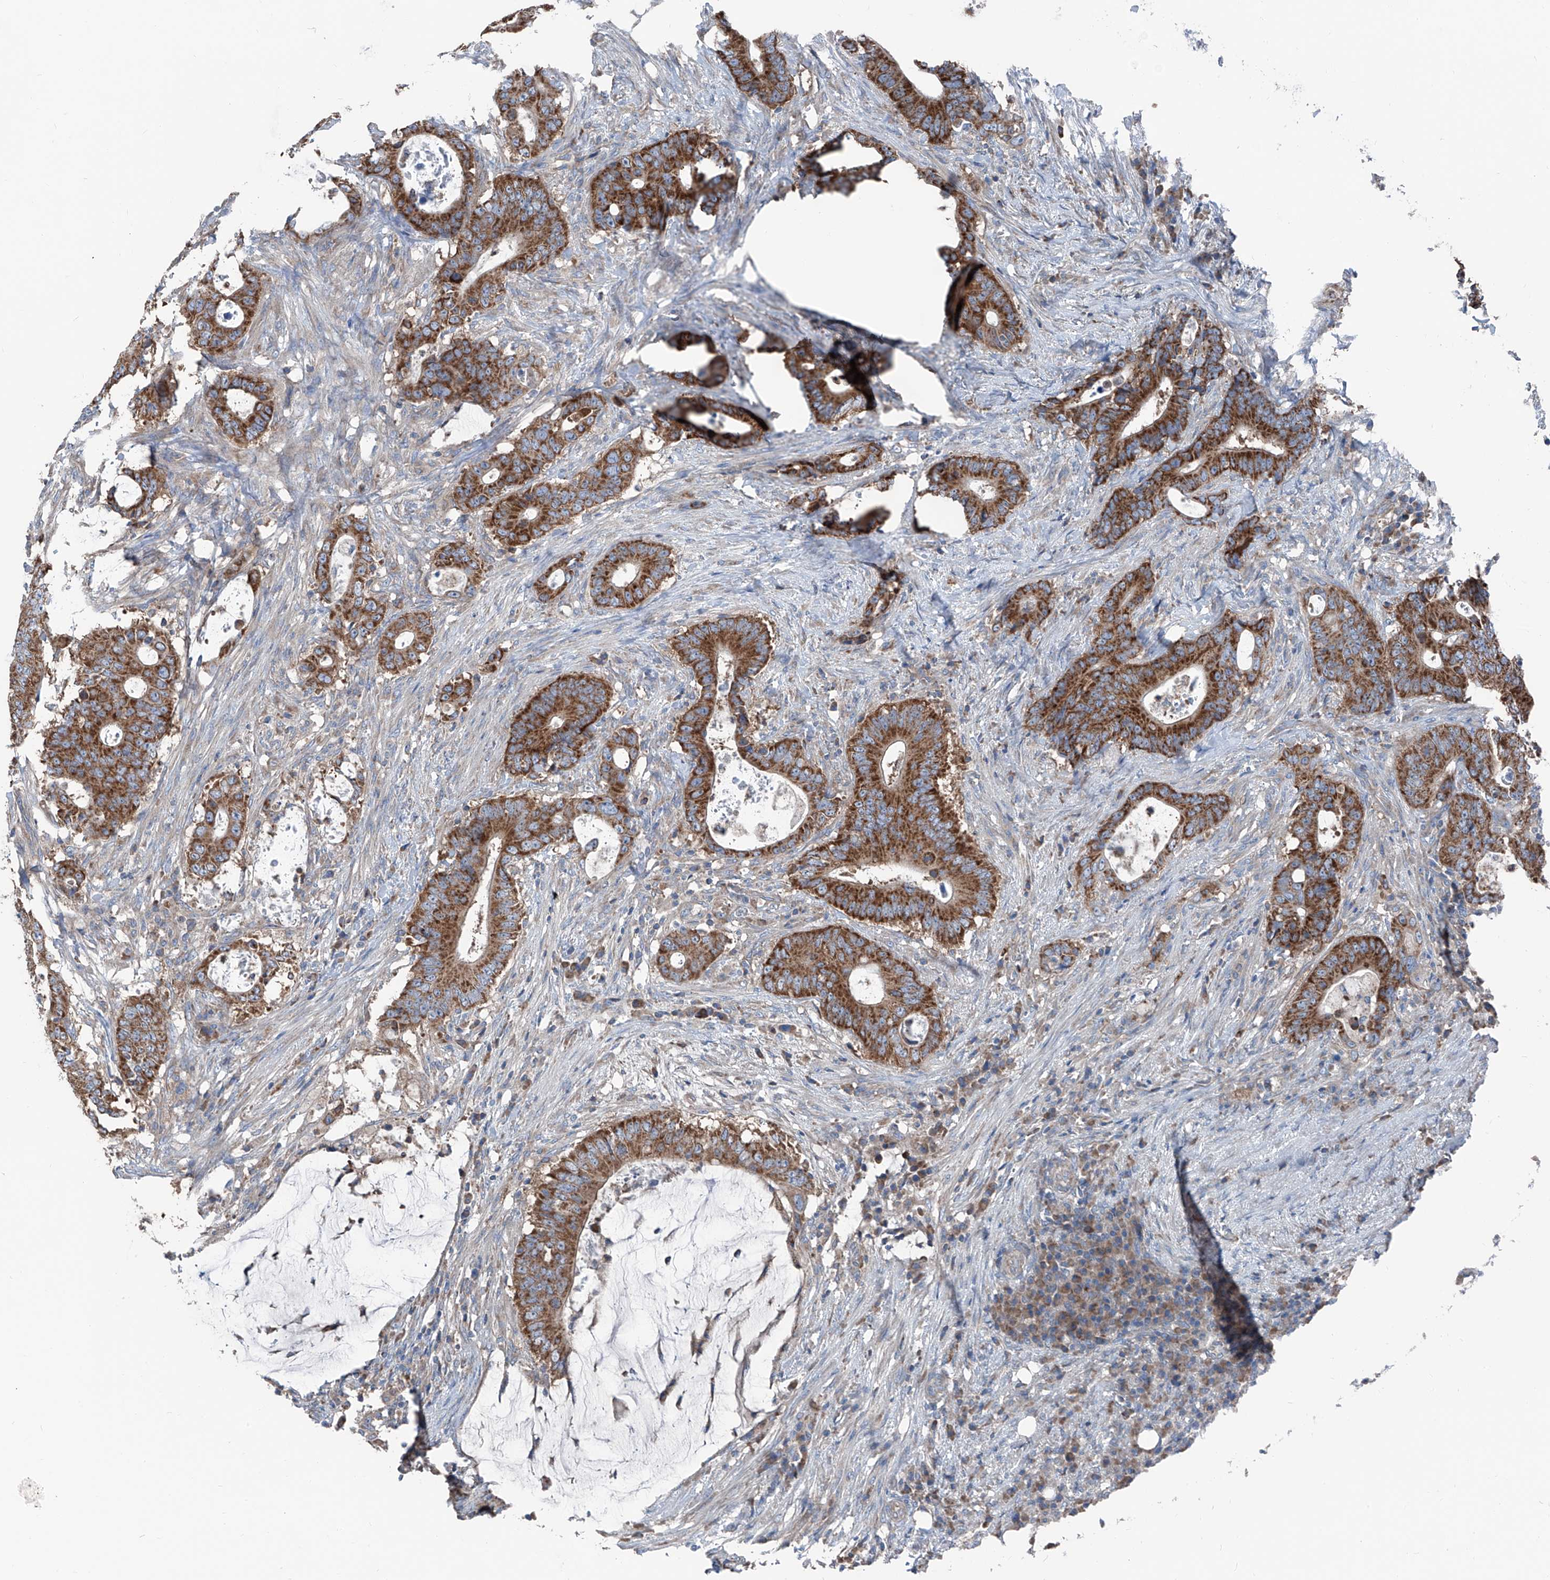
{"staining": {"intensity": "strong", "quantity": ">75%", "location": "cytoplasmic/membranous"}, "tissue": "colorectal cancer", "cell_type": "Tumor cells", "image_type": "cancer", "snomed": [{"axis": "morphology", "description": "Adenocarcinoma, NOS"}, {"axis": "topography", "description": "Colon"}], "caption": "A micrograph of colorectal cancer (adenocarcinoma) stained for a protein reveals strong cytoplasmic/membranous brown staining in tumor cells.", "gene": "GPAT3", "patient": {"sex": "male", "age": 83}}